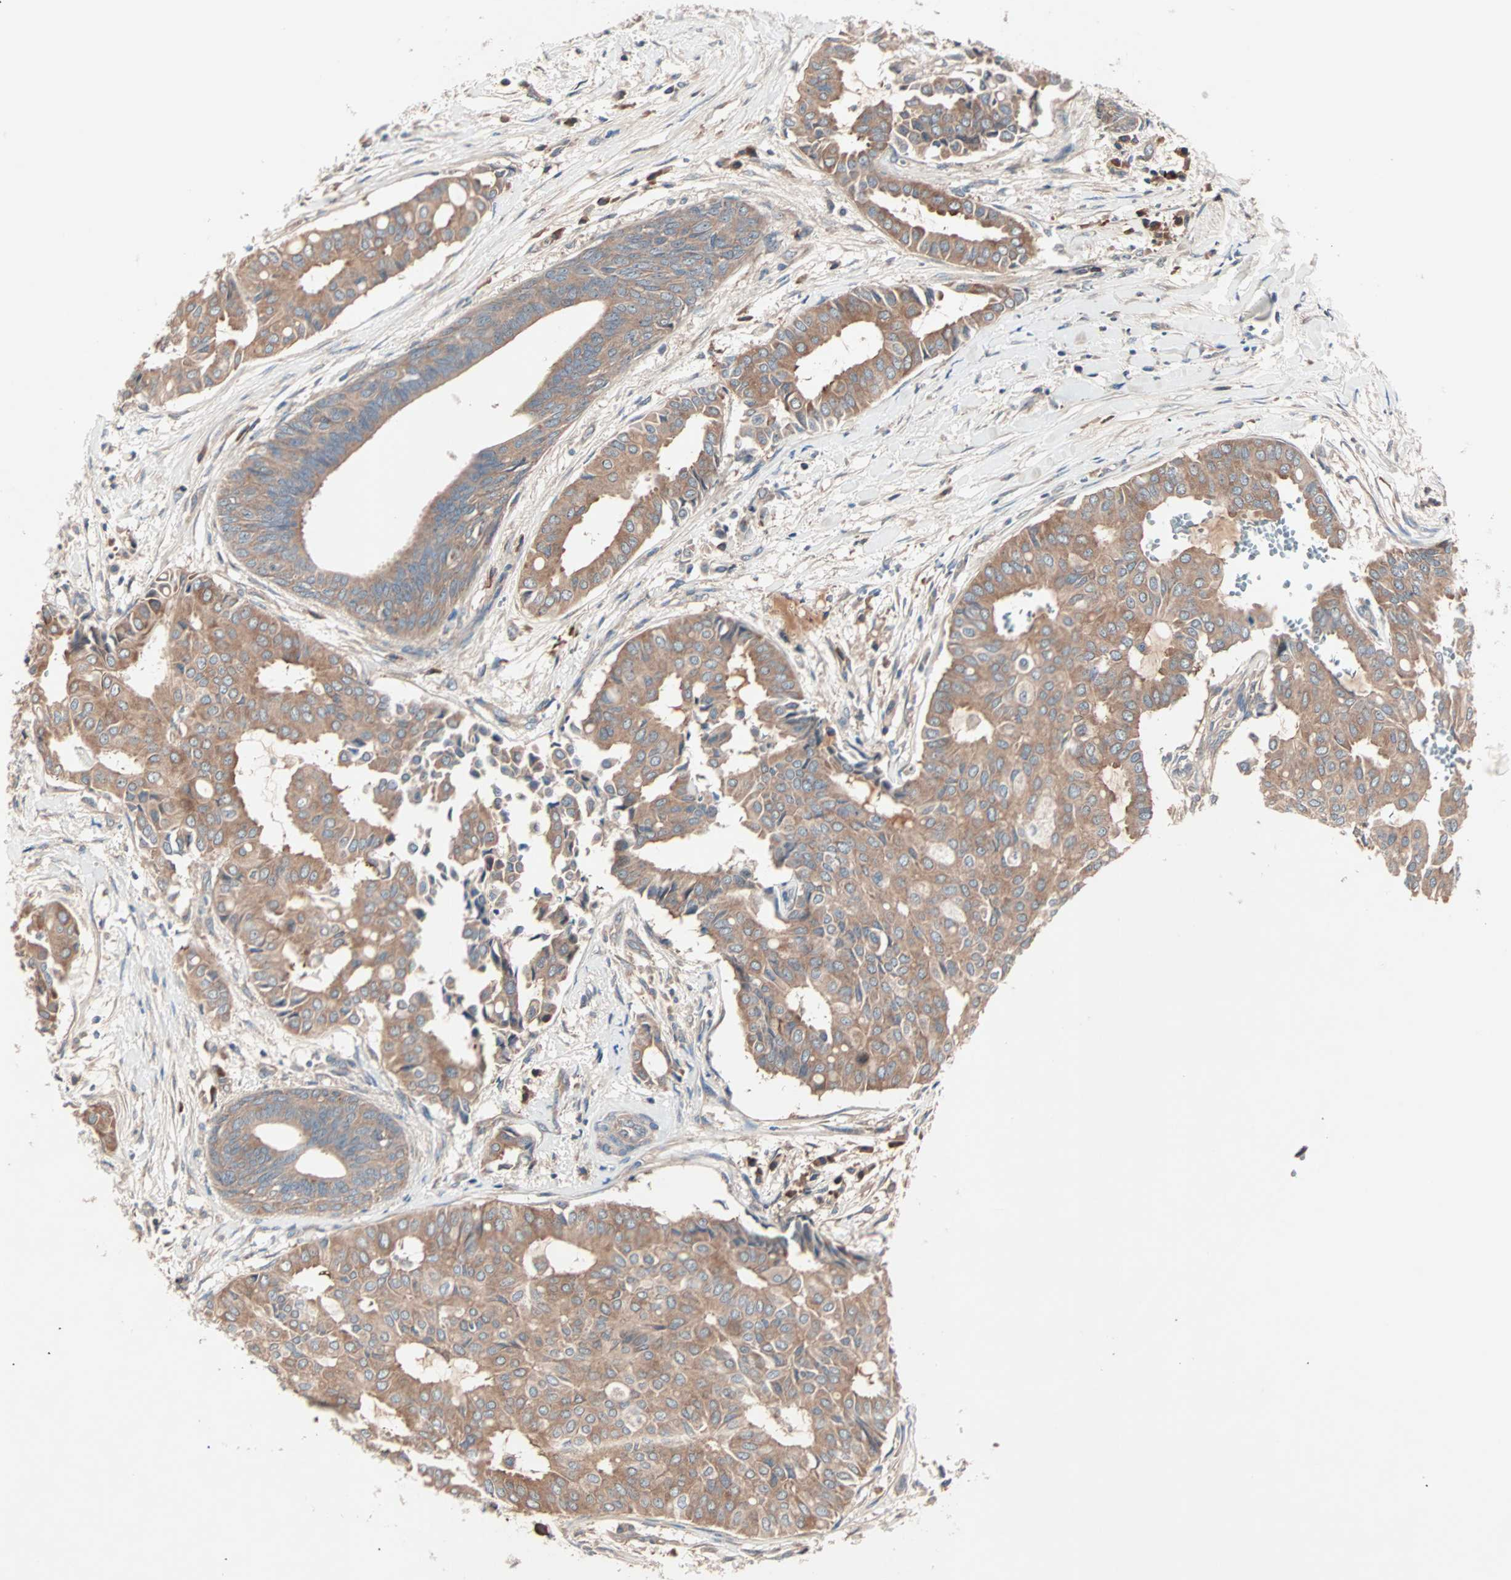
{"staining": {"intensity": "moderate", "quantity": ">75%", "location": "cytoplasmic/membranous"}, "tissue": "head and neck cancer", "cell_type": "Tumor cells", "image_type": "cancer", "snomed": [{"axis": "morphology", "description": "Adenocarcinoma, NOS"}, {"axis": "topography", "description": "Salivary gland"}, {"axis": "topography", "description": "Head-Neck"}], "caption": "IHC image of human head and neck adenocarcinoma stained for a protein (brown), which reveals medium levels of moderate cytoplasmic/membranous positivity in about >75% of tumor cells.", "gene": "CAD", "patient": {"sex": "female", "age": 59}}